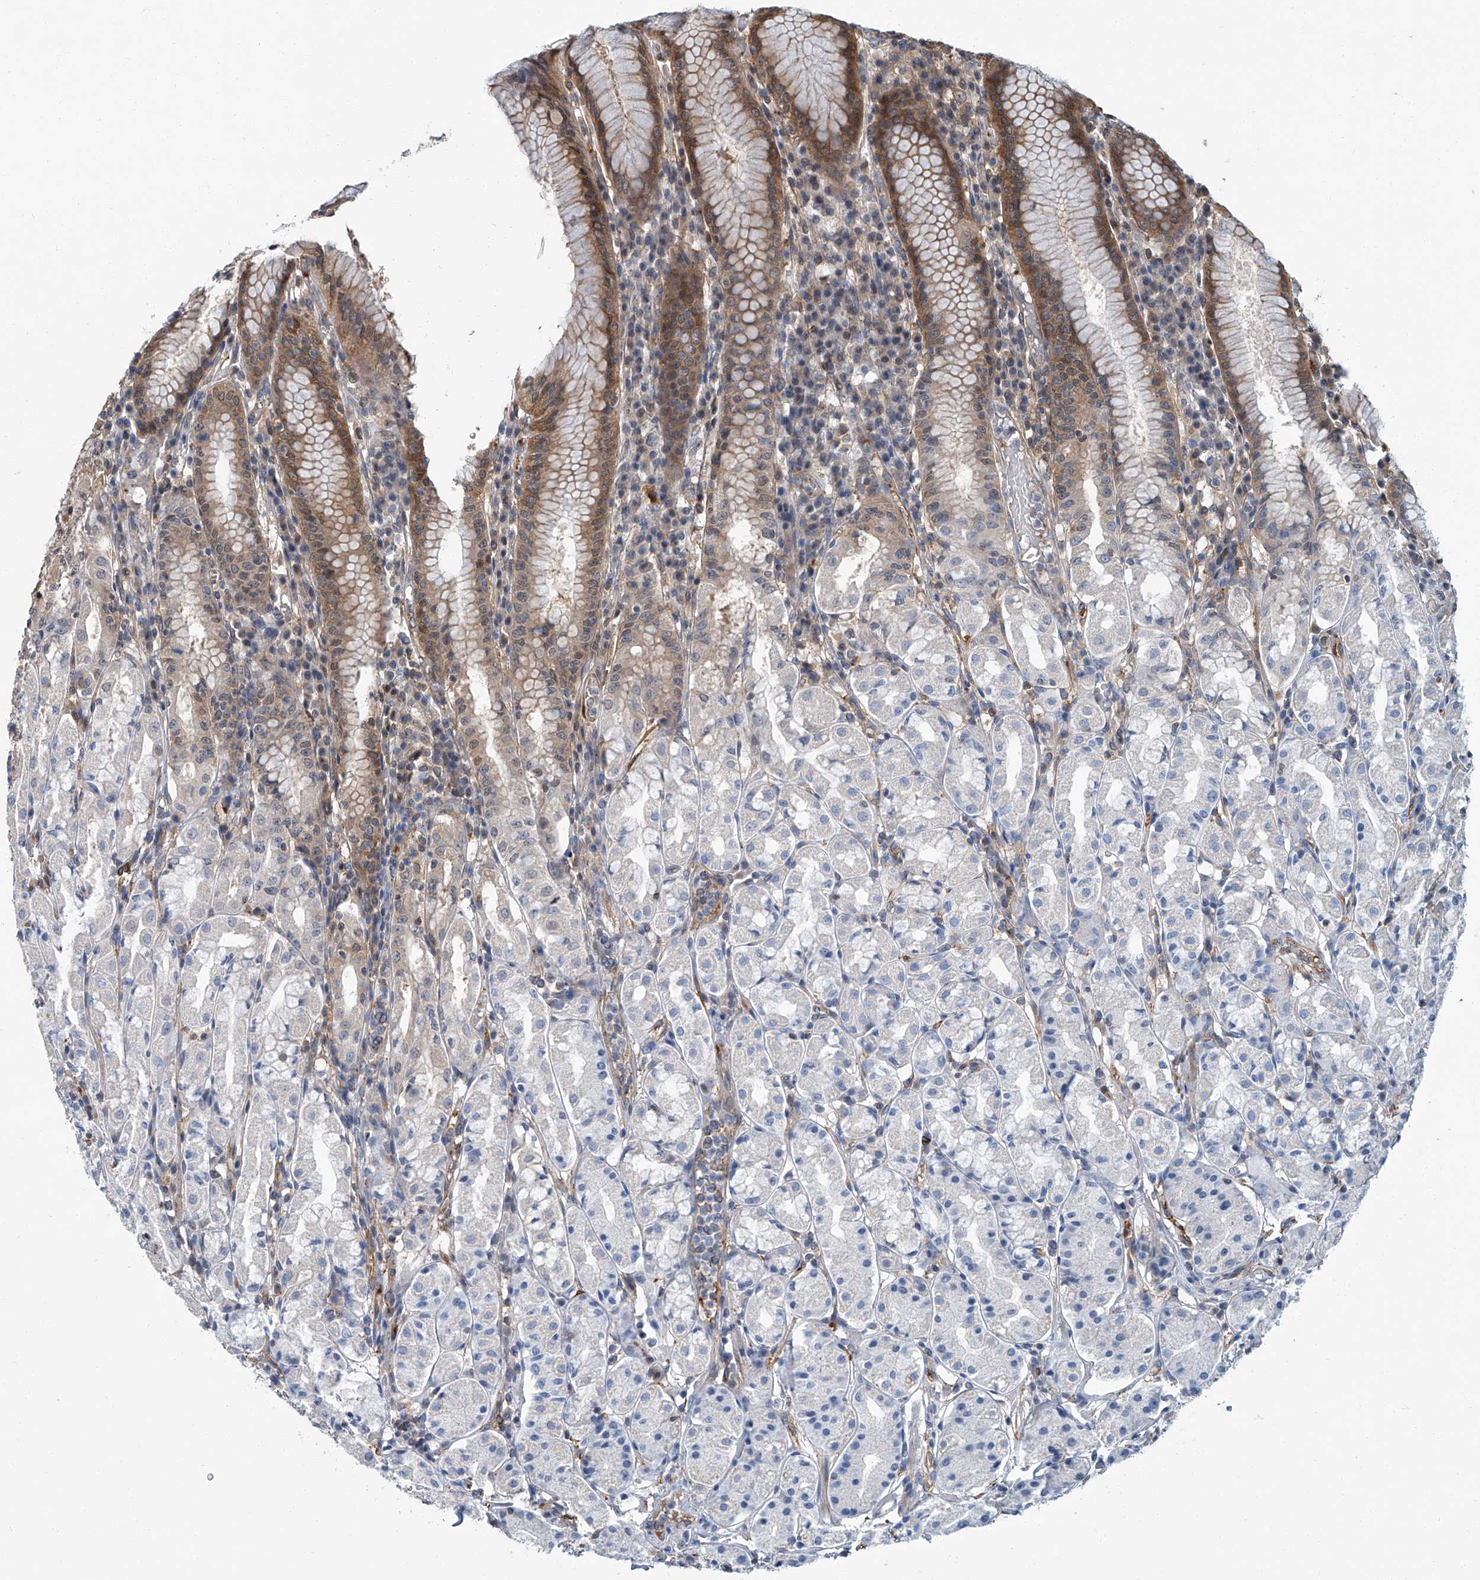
{"staining": {"intensity": "moderate", "quantity": "<25%", "location": "cytoplasmic/membranous,nuclear"}, "tissue": "stomach", "cell_type": "Glandular cells", "image_type": "normal", "snomed": [{"axis": "morphology", "description": "Normal tissue, NOS"}, {"axis": "topography", "description": "Stomach"}, {"axis": "topography", "description": "Stomach, lower"}], "caption": "Protein expression analysis of unremarkable stomach displays moderate cytoplasmic/membranous,nuclear positivity in about <25% of glandular cells.", "gene": "PSMB10", "patient": {"sex": "female", "age": 56}}